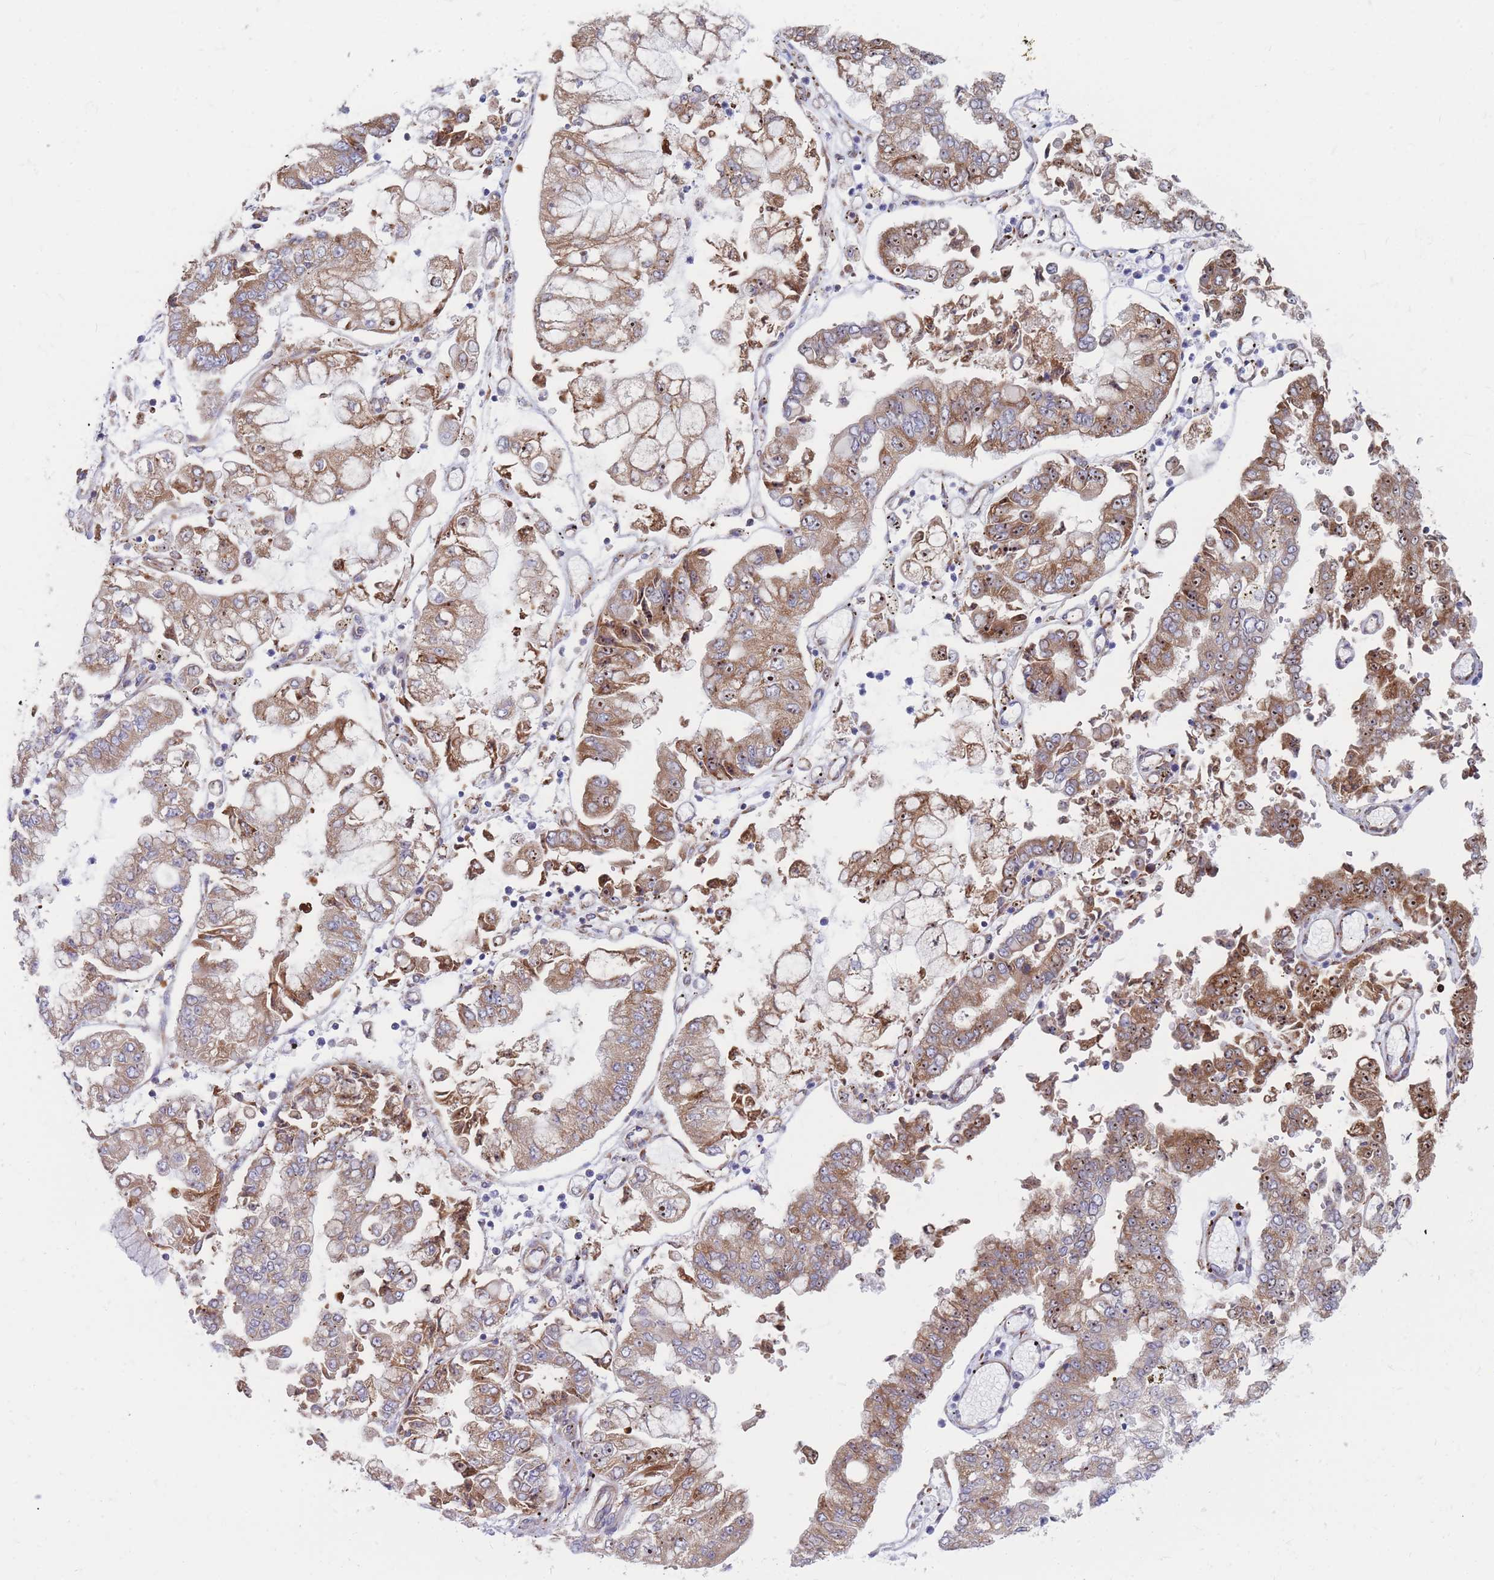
{"staining": {"intensity": "moderate", "quantity": "25%-75%", "location": "cytoplasmic/membranous"}, "tissue": "stomach cancer", "cell_type": "Tumor cells", "image_type": "cancer", "snomed": [{"axis": "morphology", "description": "Adenocarcinoma, NOS"}, {"axis": "topography", "description": "Stomach"}], "caption": "A photomicrograph of stomach adenocarcinoma stained for a protein reveals moderate cytoplasmic/membranous brown staining in tumor cells.", "gene": "RPL8", "patient": {"sex": "male", "age": 76}}